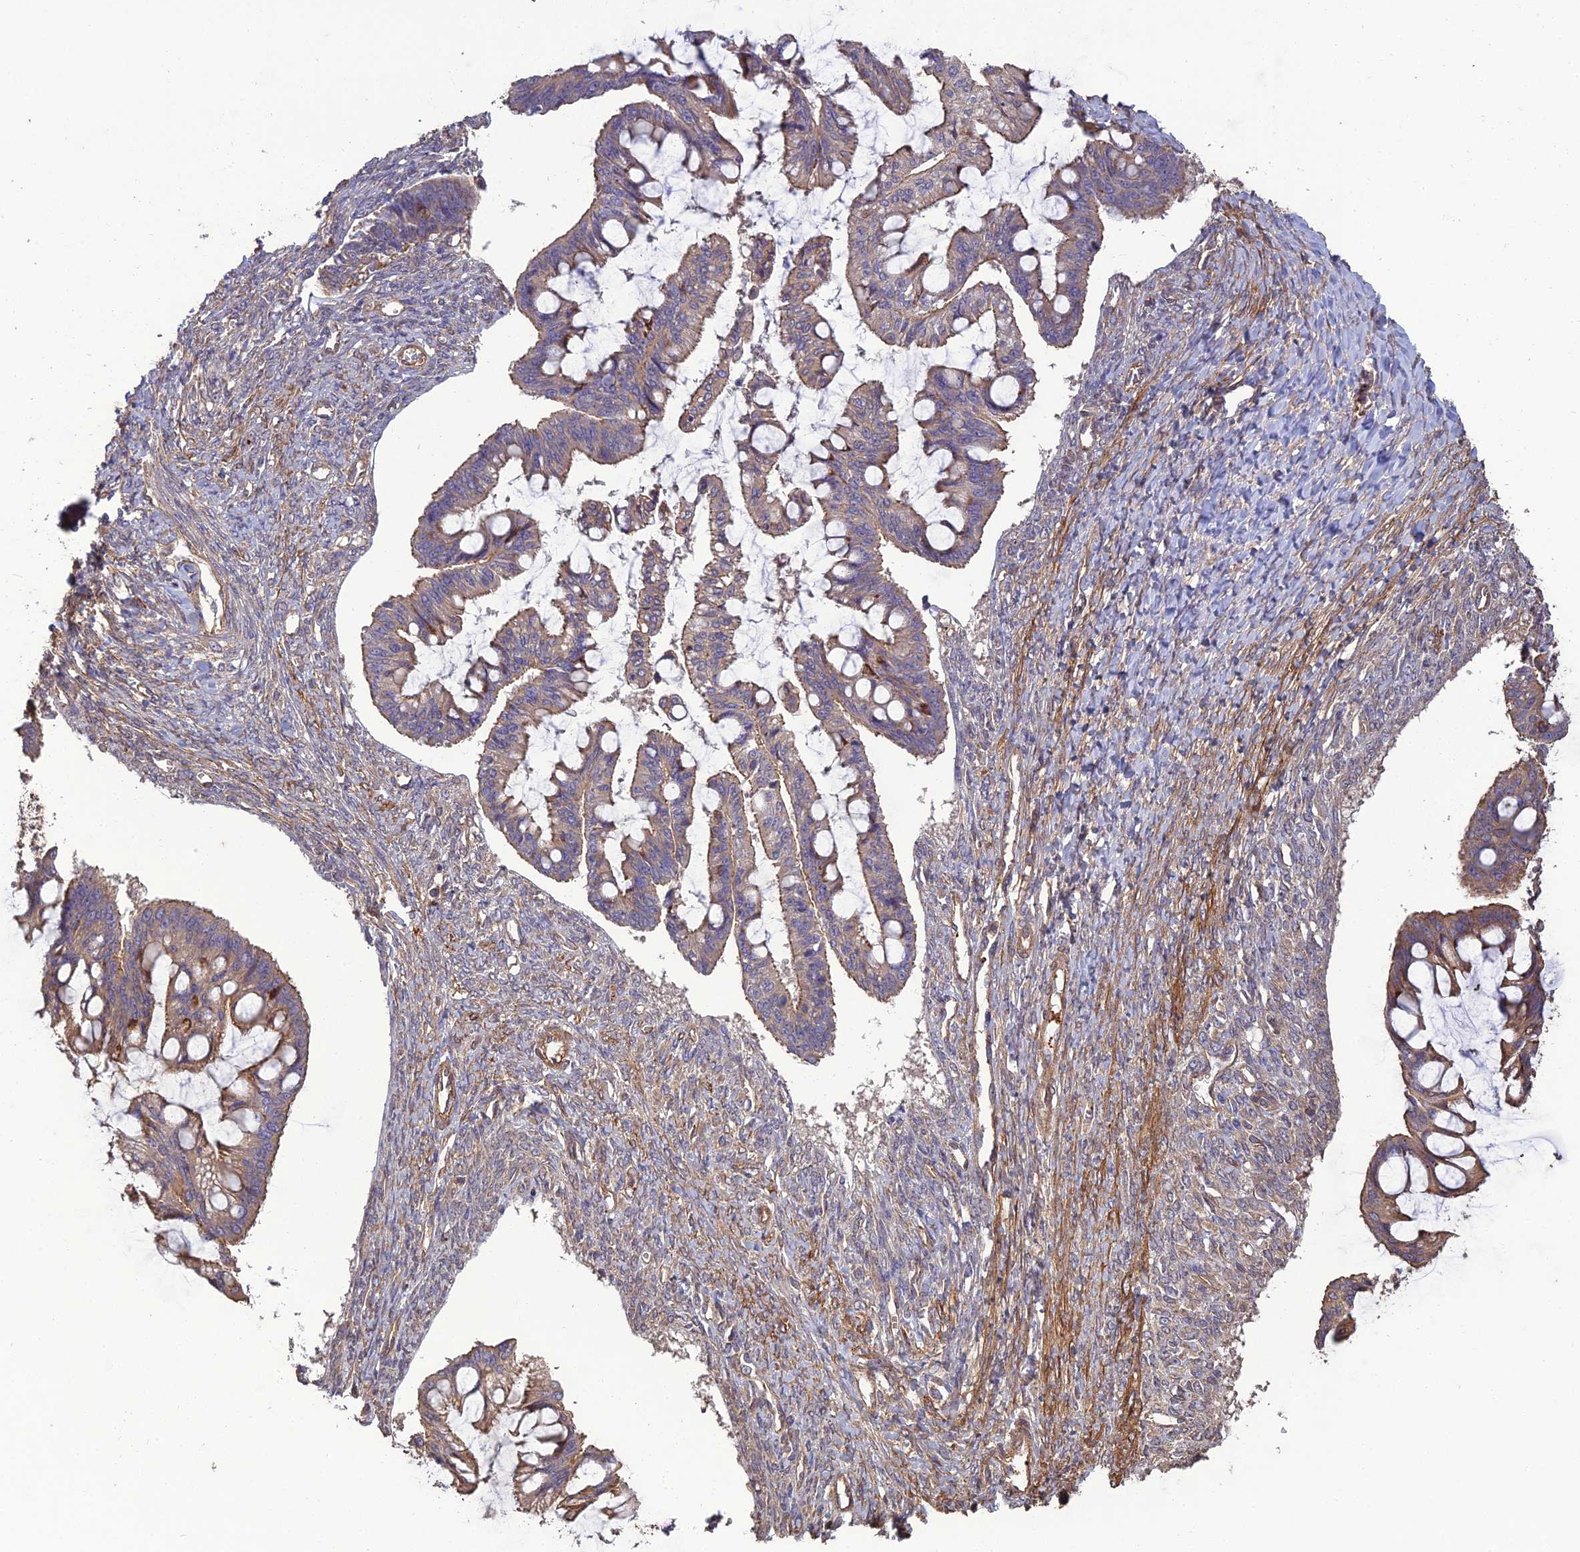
{"staining": {"intensity": "moderate", "quantity": "25%-75%", "location": "cytoplasmic/membranous"}, "tissue": "ovarian cancer", "cell_type": "Tumor cells", "image_type": "cancer", "snomed": [{"axis": "morphology", "description": "Cystadenocarcinoma, mucinous, NOS"}, {"axis": "topography", "description": "Ovary"}], "caption": "IHC photomicrograph of neoplastic tissue: mucinous cystadenocarcinoma (ovarian) stained using immunohistochemistry shows medium levels of moderate protein expression localized specifically in the cytoplasmic/membranous of tumor cells, appearing as a cytoplasmic/membranous brown color.", "gene": "ATP6V0A2", "patient": {"sex": "female", "age": 73}}